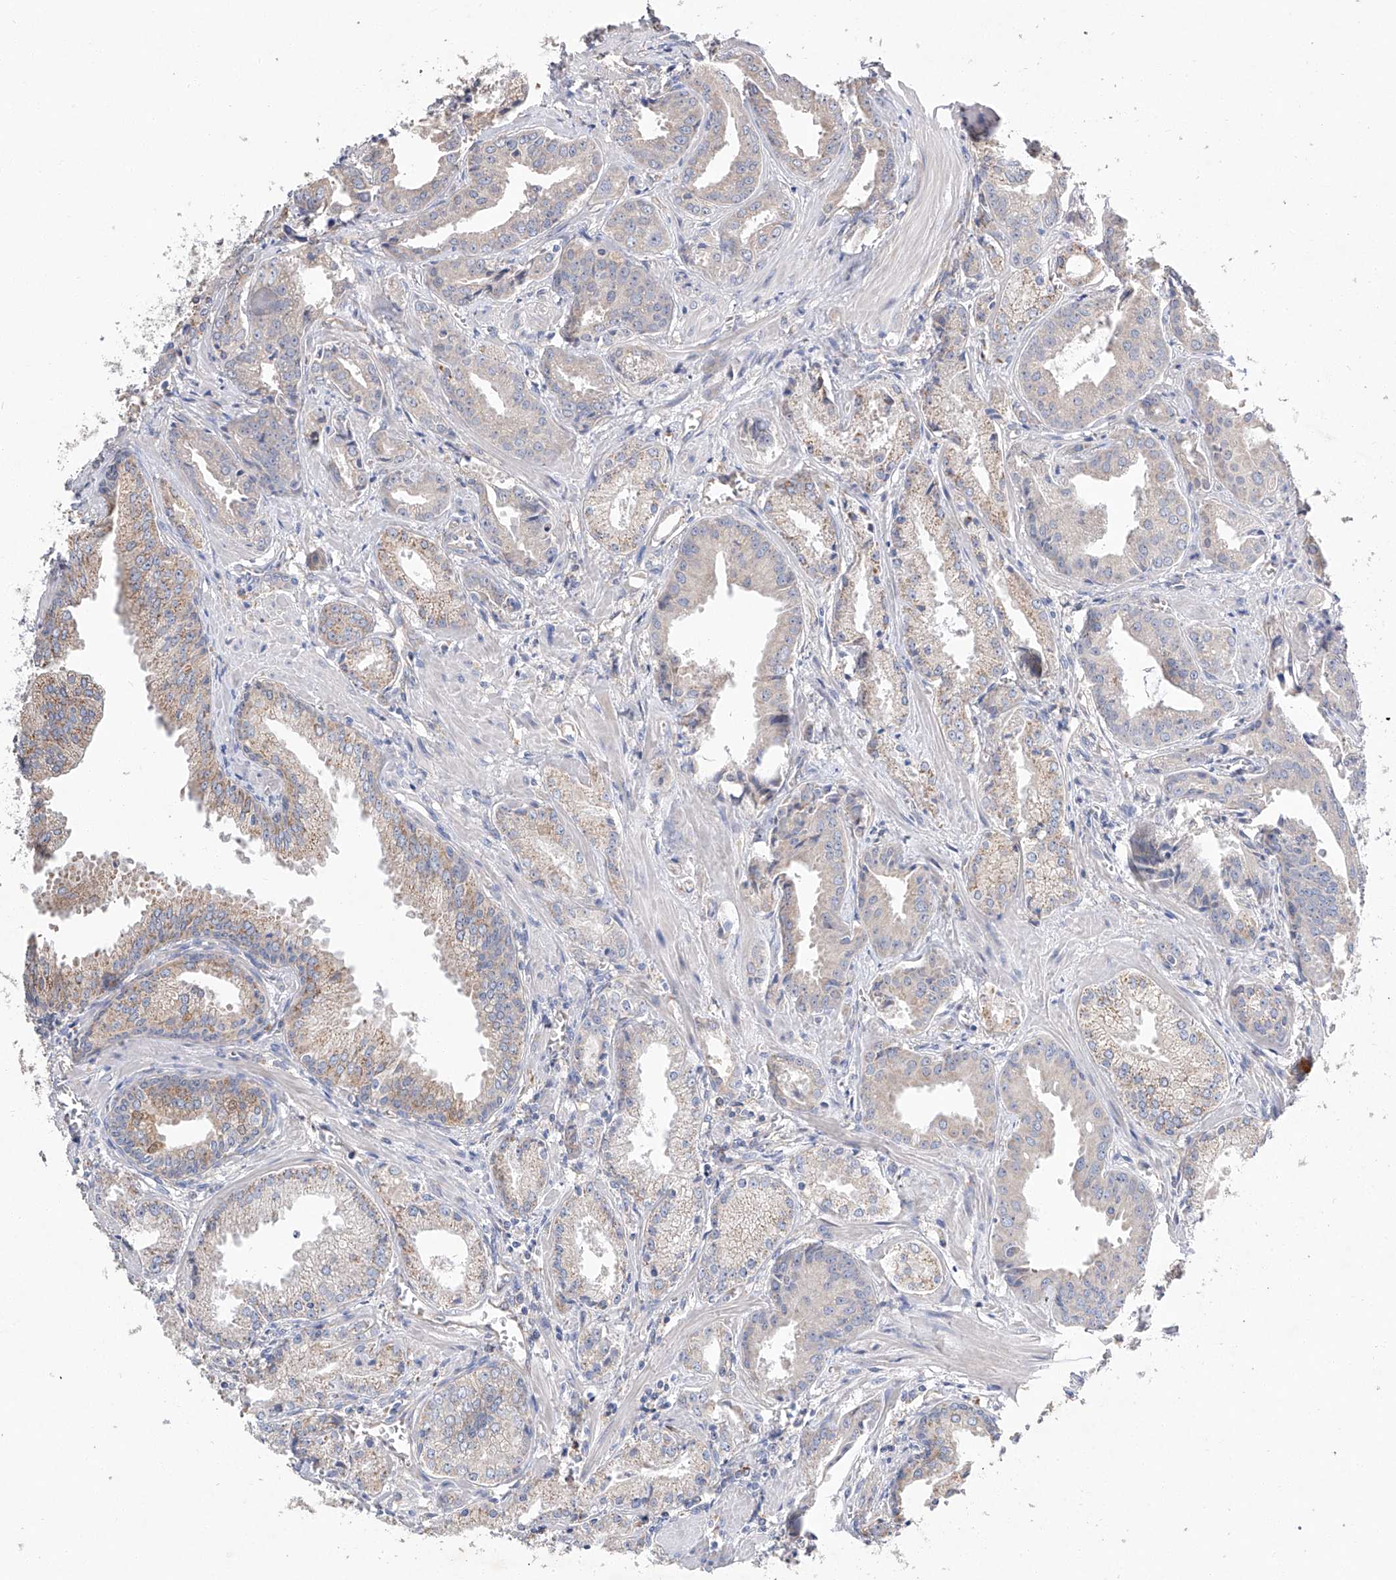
{"staining": {"intensity": "weak", "quantity": "<25%", "location": "cytoplasmic/membranous"}, "tissue": "prostate cancer", "cell_type": "Tumor cells", "image_type": "cancer", "snomed": [{"axis": "morphology", "description": "Adenocarcinoma, Low grade"}, {"axis": "topography", "description": "Prostate"}], "caption": "Immunohistochemical staining of human prostate cancer demonstrates no significant expression in tumor cells.", "gene": "AMD1", "patient": {"sex": "male", "age": 67}}